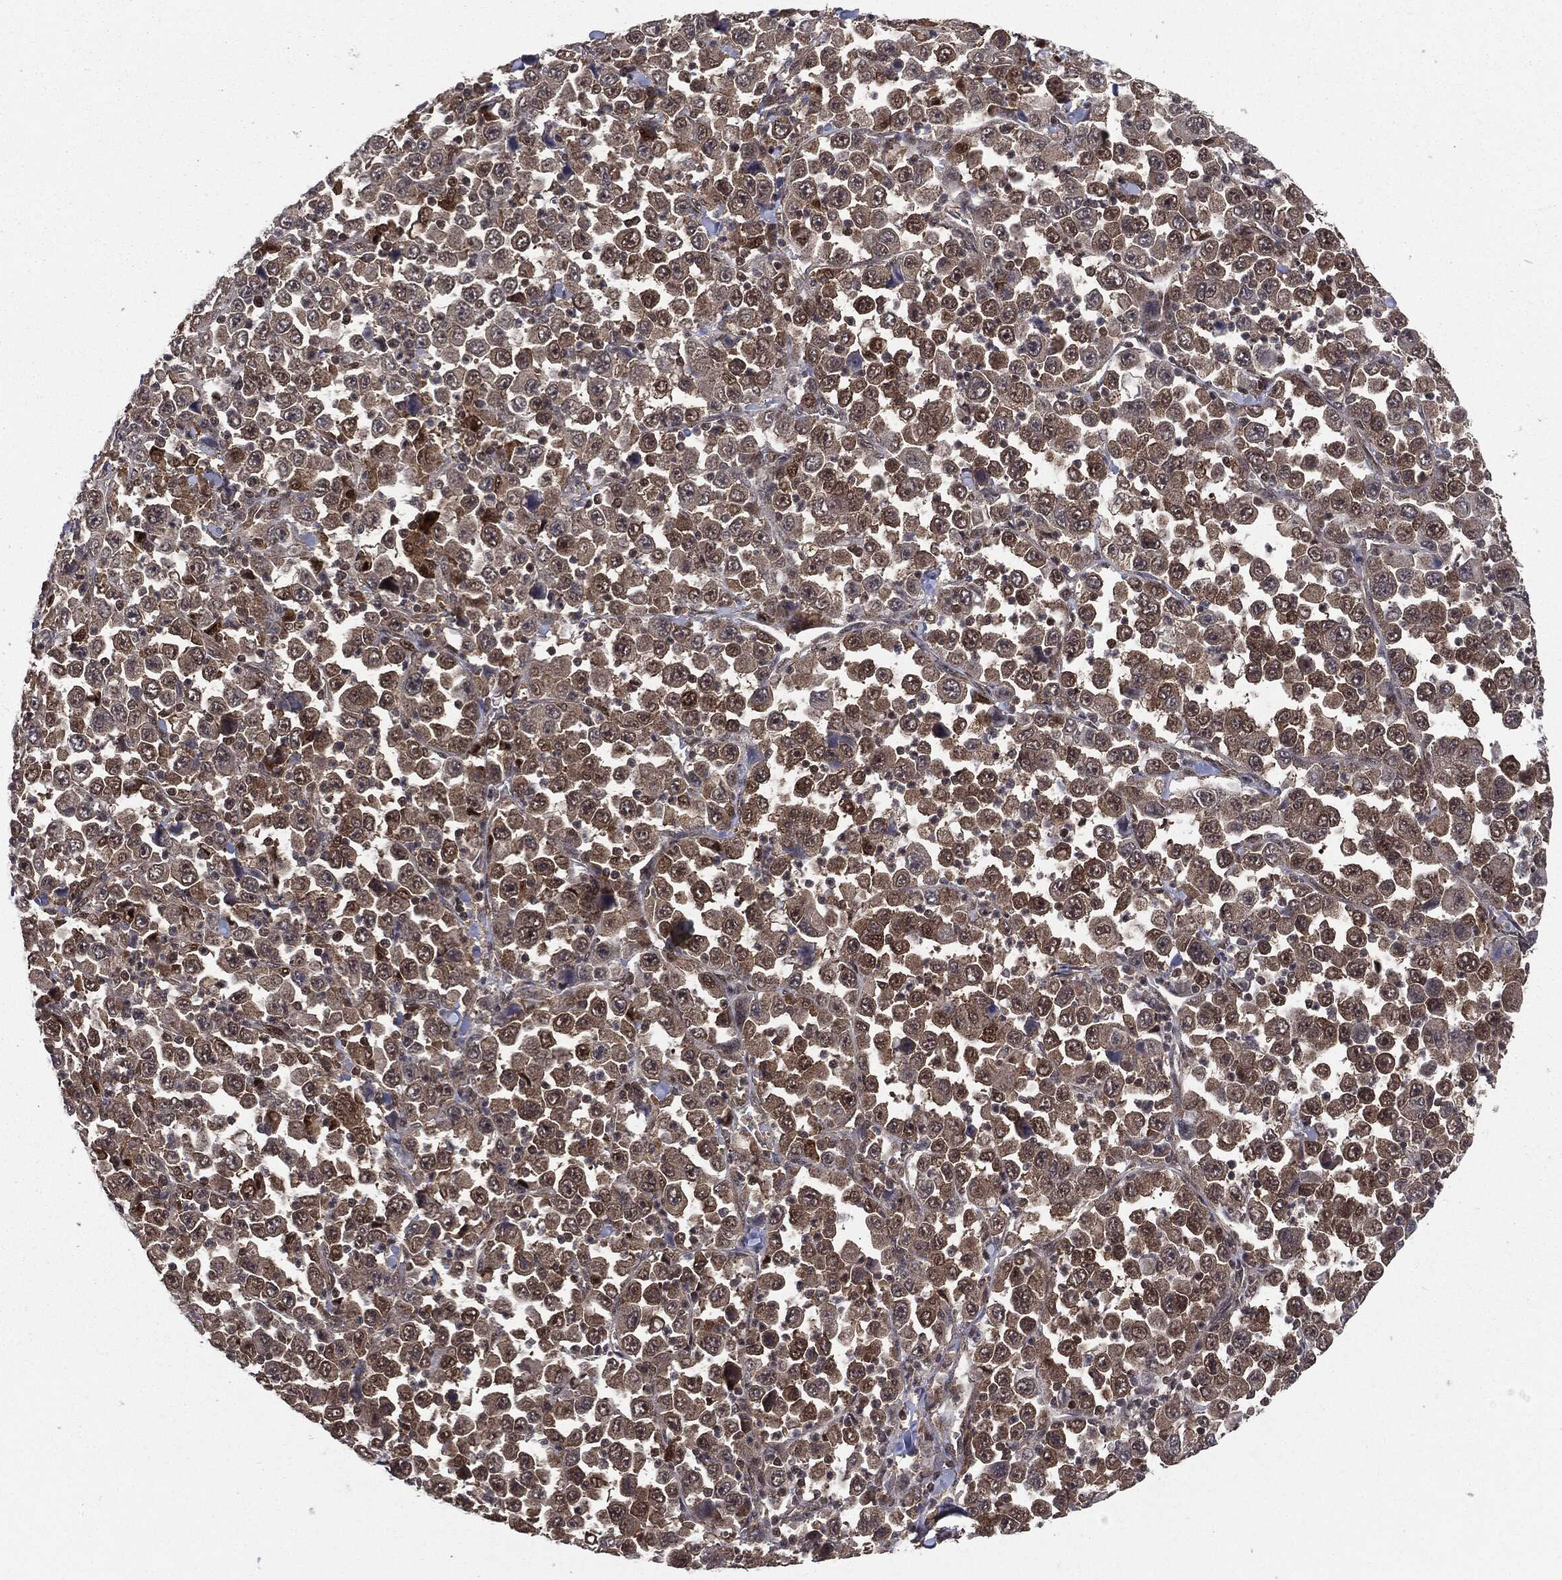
{"staining": {"intensity": "negative", "quantity": "none", "location": "none"}, "tissue": "stomach cancer", "cell_type": "Tumor cells", "image_type": "cancer", "snomed": [{"axis": "morphology", "description": "Normal tissue, NOS"}, {"axis": "morphology", "description": "Adenocarcinoma, NOS"}, {"axis": "topography", "description": "Stomach, upper"}, {"axis": "topography", "description": "Stomach"}], "caption": "DAB (3,3'-diaminobenzidine) immunohistochemical staining of stomach adenocarcinoma displays no significant staining in tumor cells.", "gene": "PTPA", "patient": {"sex": "male", "age": 59}}